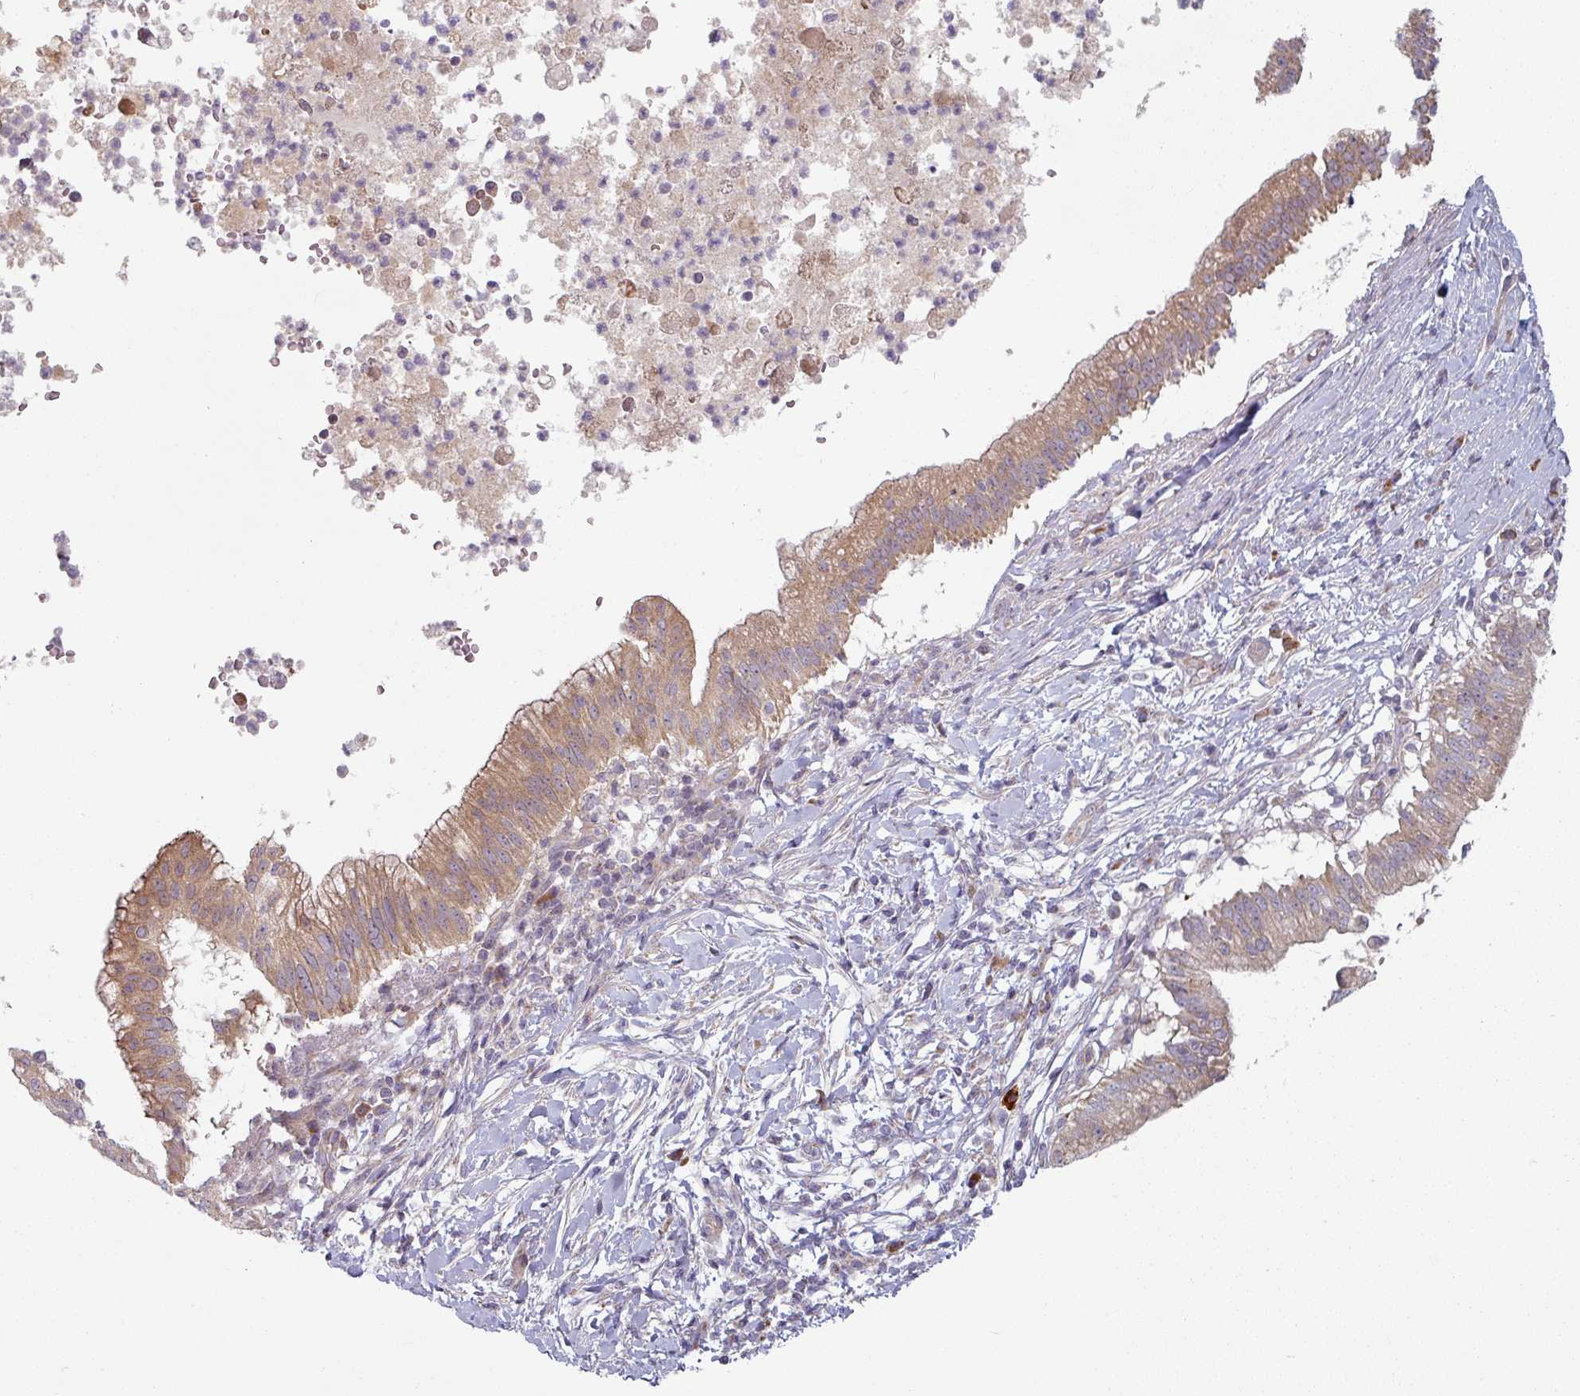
{"staining": {"intensity": "moderate", "quantity": ">75%", "location": "cytoplasmic/membranous"}, "tissue": "pancreatic cancer", "cell_type": "Tumor cells", "image_type": "cancer", "snomed": [{"axis": "morphology", "description": "Adenocarcinoma, NOS"}, {"axis": "topography", "description": "Pancreas"}], "caption": "Adenocarcinoma (pancreatic) stained with immunohistochemistry reveals moderate cytoplasmic/membranous expression in approximately >75% of tumor cells. The staining was performed using DAB to visualize the protein expression in brown, while the nuclei were stained in blue with hematoxylin (Magnification: 20x).", "gene": "PLEKHJ1", "patient": {"sex": "male", "age": 68}}